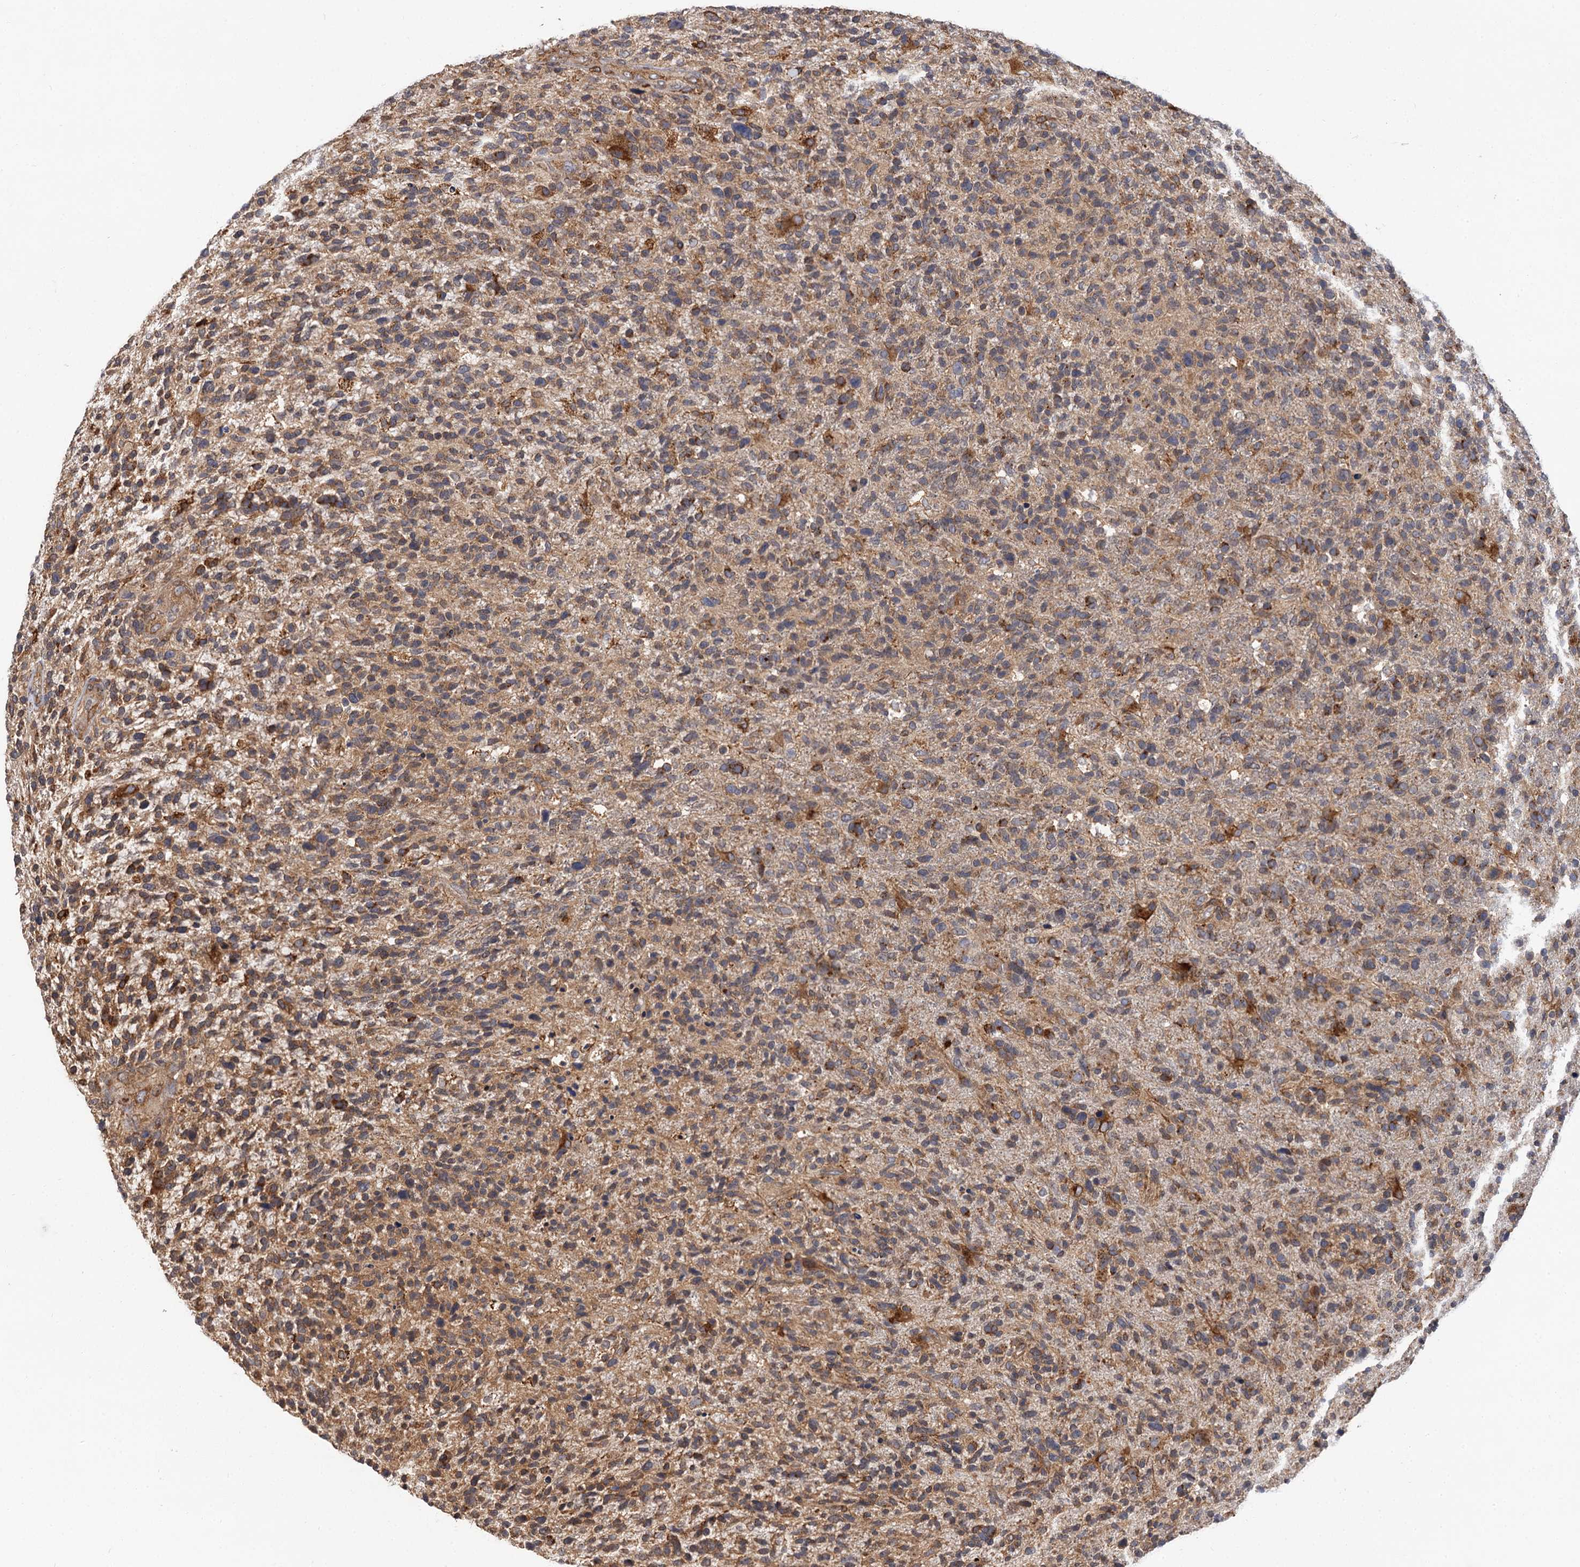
{"staining": {"intensity": "moderate", "quantity": ">75%", "location": "cytoplasmic/membranous"}, "tissue": "glioma", "cell_type": "Tumor cells", "image_type": "cancer", "snomed": [{"axis": "morphology", "description": "Glioma, malignant, High grade"}, {"axis": "topography", "description": "Brain"}], "caption": "A brown stain highlights moderate cytoplasmic/membranous positivity of a protein in malignant high-grade glioma tumor cells.", "gene": "PPIP5K2", "patient": {"sex": "male", "age": 72}}